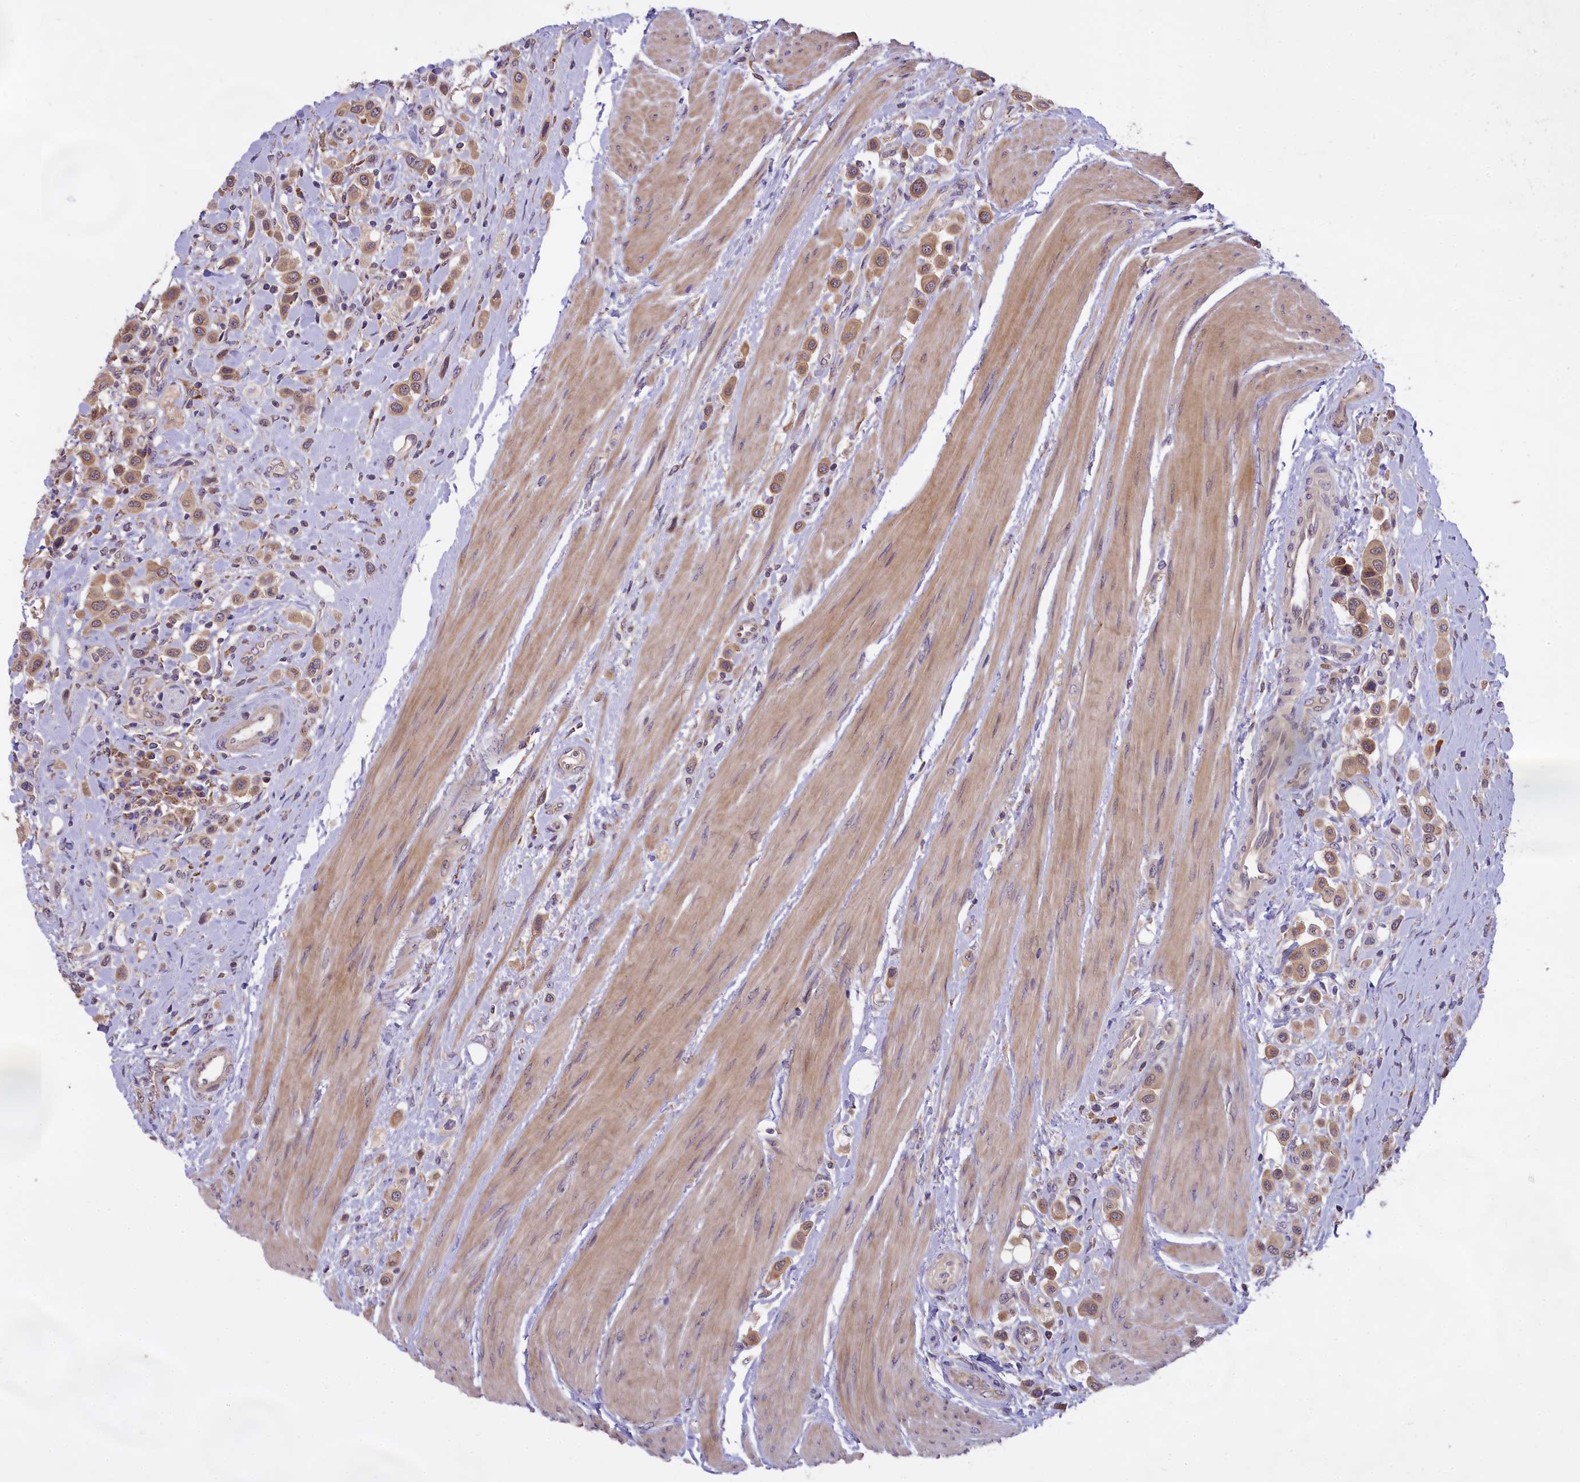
{"staining": {"intensity": "weak", "quantity": ">75%", "location": "cytoplasmic/membranous"}, "tissue": "urothelial cancer", "cell_type": "Tumor cells", "image_type": "cancer", "snomed": [{"axis": "morphology", "description": "Urothelial carcinoma, High grade"}, {"axis": "topography", "description": "Urinary bladder"}], "caption": "Immunohistochemical staining of human urothelial cancer exhibits low levels of weak cytoplasmic/membranous protein staining in approximately >75% of tumor cells.", "gene": "MEMO1", "patient": {"sex": "male", "age": 50}}